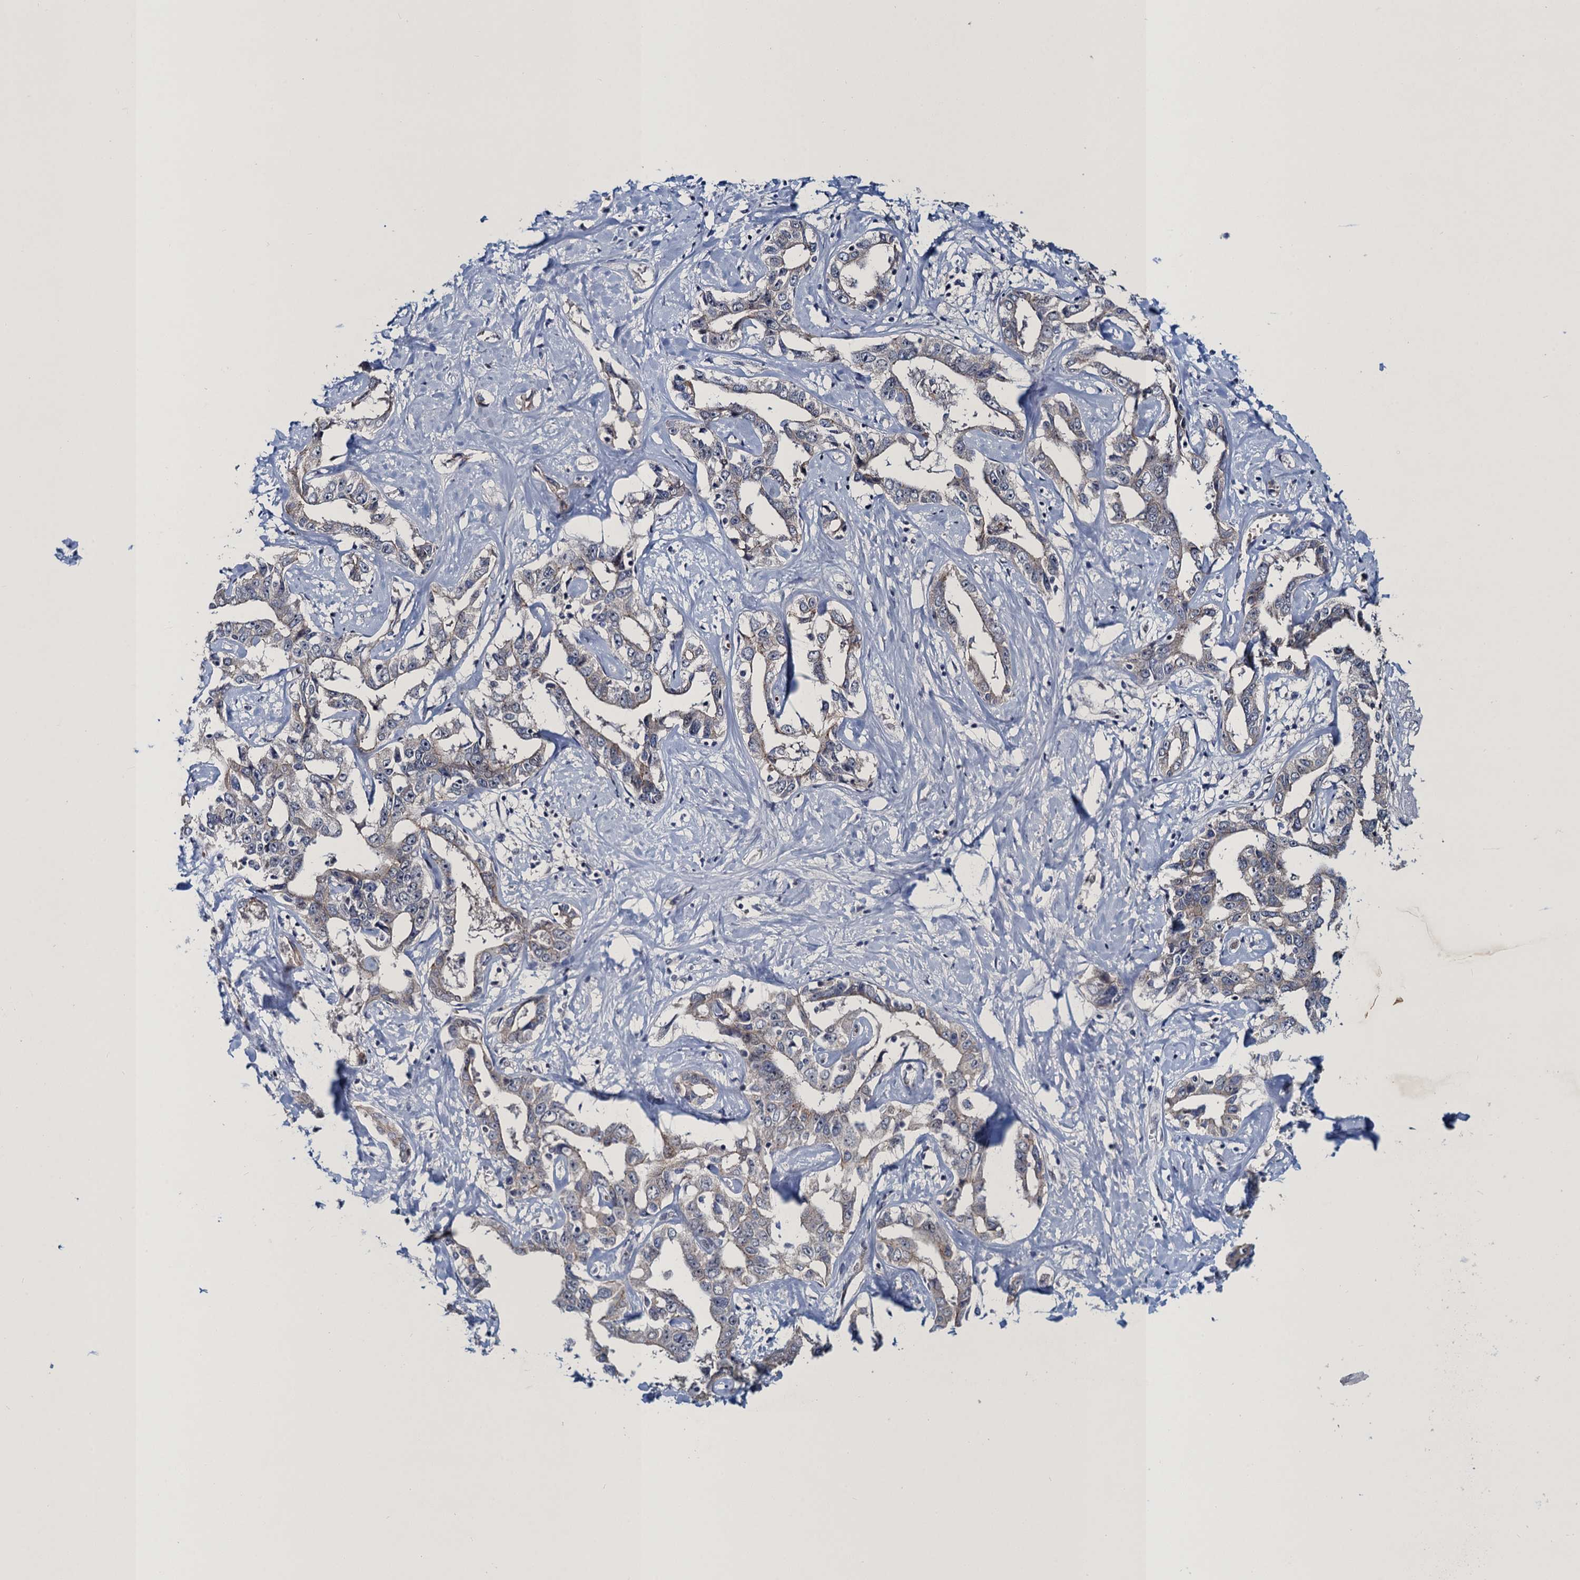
{"staining": {"intensity": "weak", "quantity": "25%-75%", "location": "cytoplasmic/membranous"}, "tissue": "liver cancer", "cell_type": "Tumor cells", "image_type": "cancer", "snomed": [{"axis": "morphology", "description": "Cholangiocarcinoma"}, {"axis": "topography", "description": "Liver"}], "caption": "High-magnification brightfield microscopy of liver cancer stained with DAB (brown) and counterstained with hematoxylin (blue). tumor cells exhibit weak cytoplasmic/membranous expression is identified in approximately25%-75% of cells.", "gene": "ATOSA", "patient": {"sex": "male", "age": 59}}